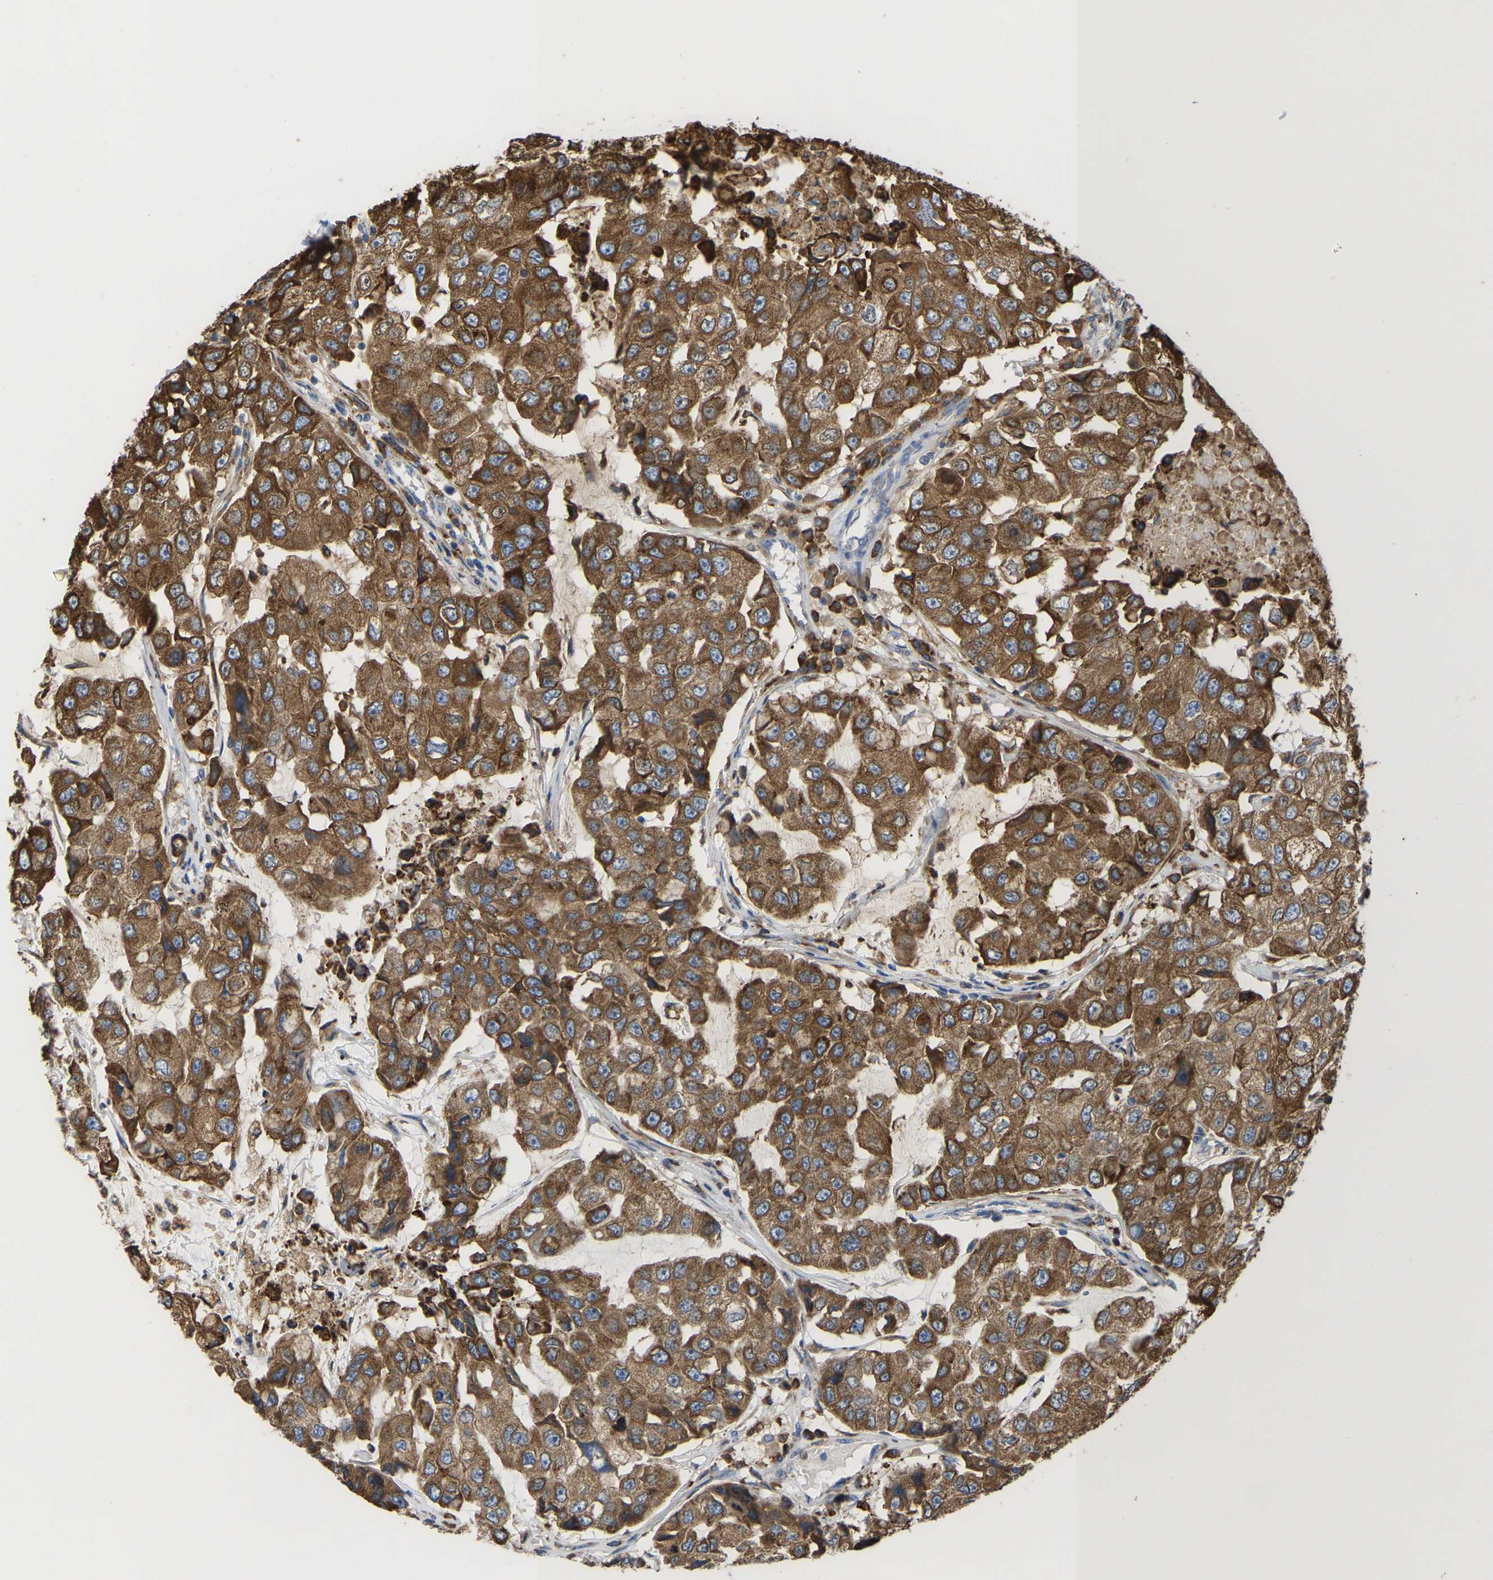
{"staining": {"intensity": "moderate", "quantity": ">75%", "location": "cytoplasmic/membranous"}, "tissue": "breast cancer", "cell_type": "Tumor cells", "image_type": "cancer", "snomed": [{"axis": "morphology", "description": "Duct carcinoma"}, {"axis": "topography", "description": "Breast"}], "caption": "Moderate cytoplasmic/membranous positivity is present in about >75% of tumor cells in intraductal carcinoma (breast).", "gene": "P4HB", "patient": {"sex": "female", "age": 27}}